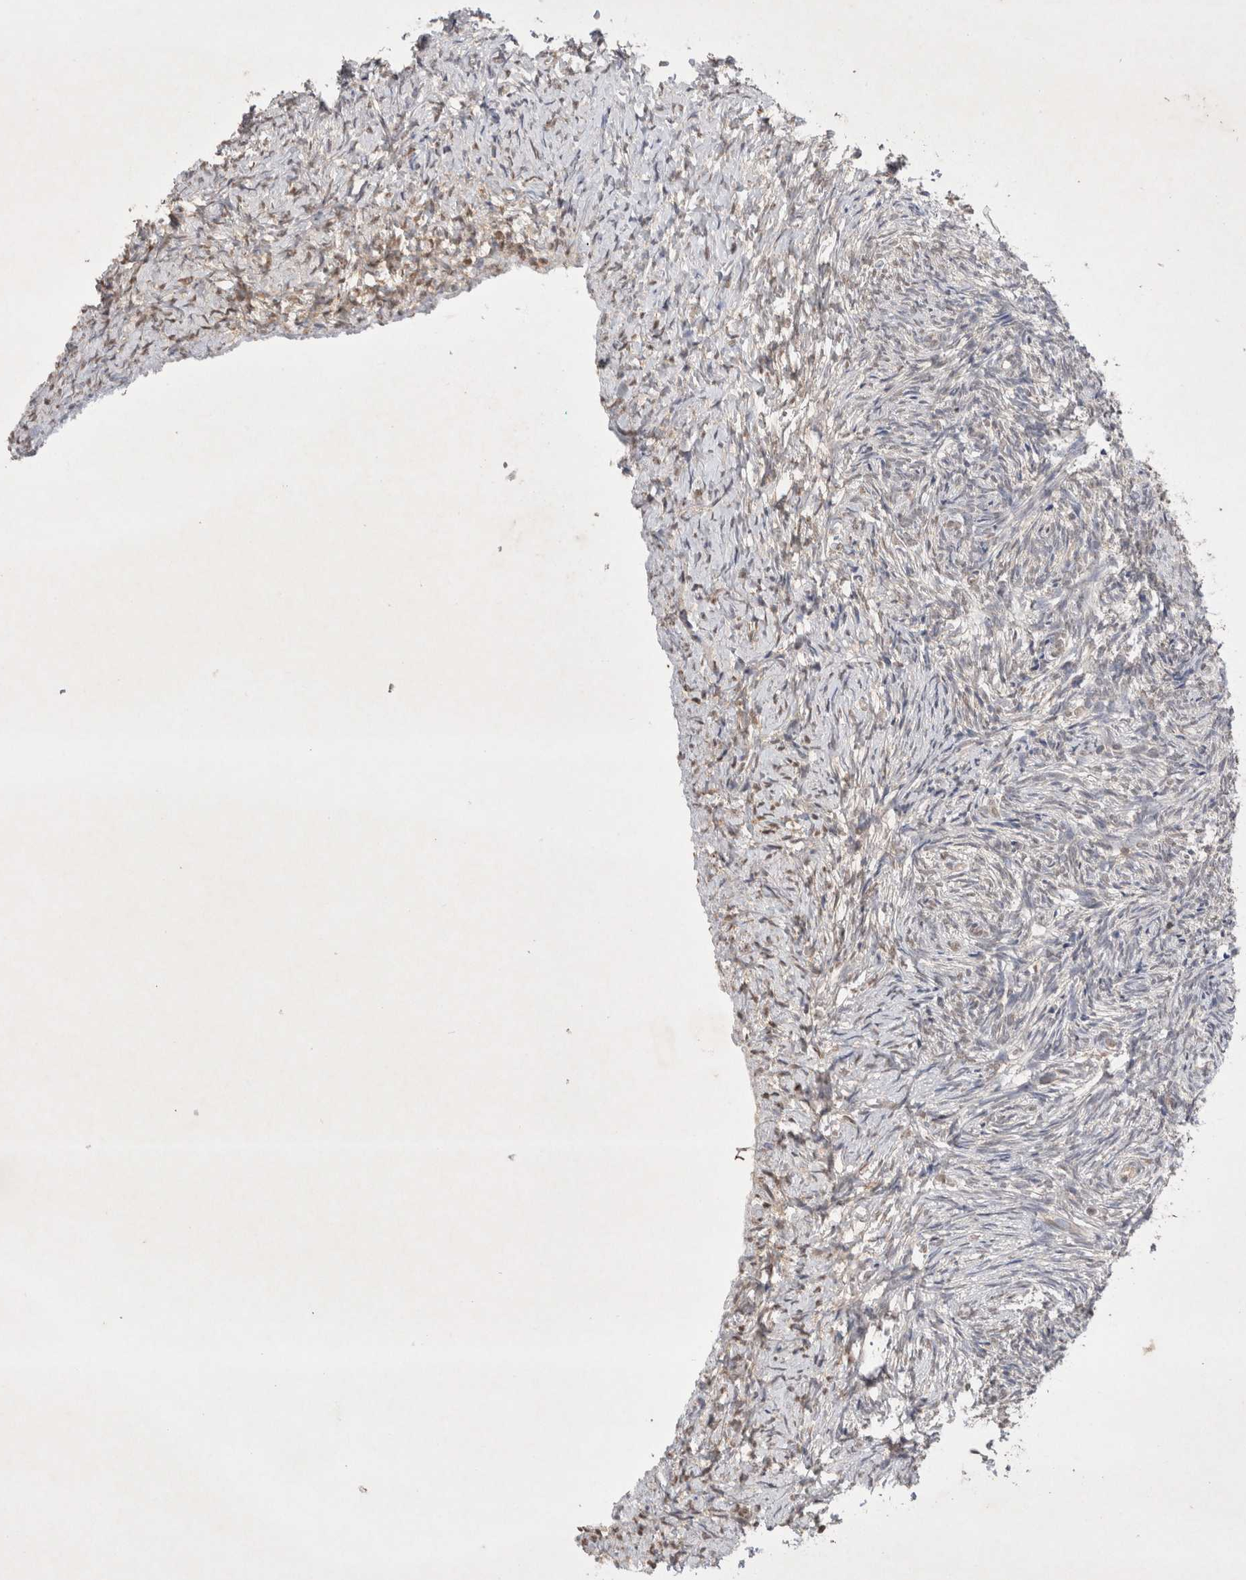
{"staining": {"intensity": "strong", "quantity": ">75%", "location": "cytoplasmic/membranous"}, "tissue": "ovary", "cell_type": "Follicle cells", "image_type": "normal", "snomed": [{"axis": "morphology", "description": "Normal tissue, NOS"}, {"axis": "topography", "description": "Ovary"}], "caption": "Brown immunohistochemical staining in unremarkable ovary exhibits strong cytoplasmic/membranous staining in approximately >75% of follicle cells.", "gene": "WIPF2", "patient": {"sex": "female", "age": 41}}